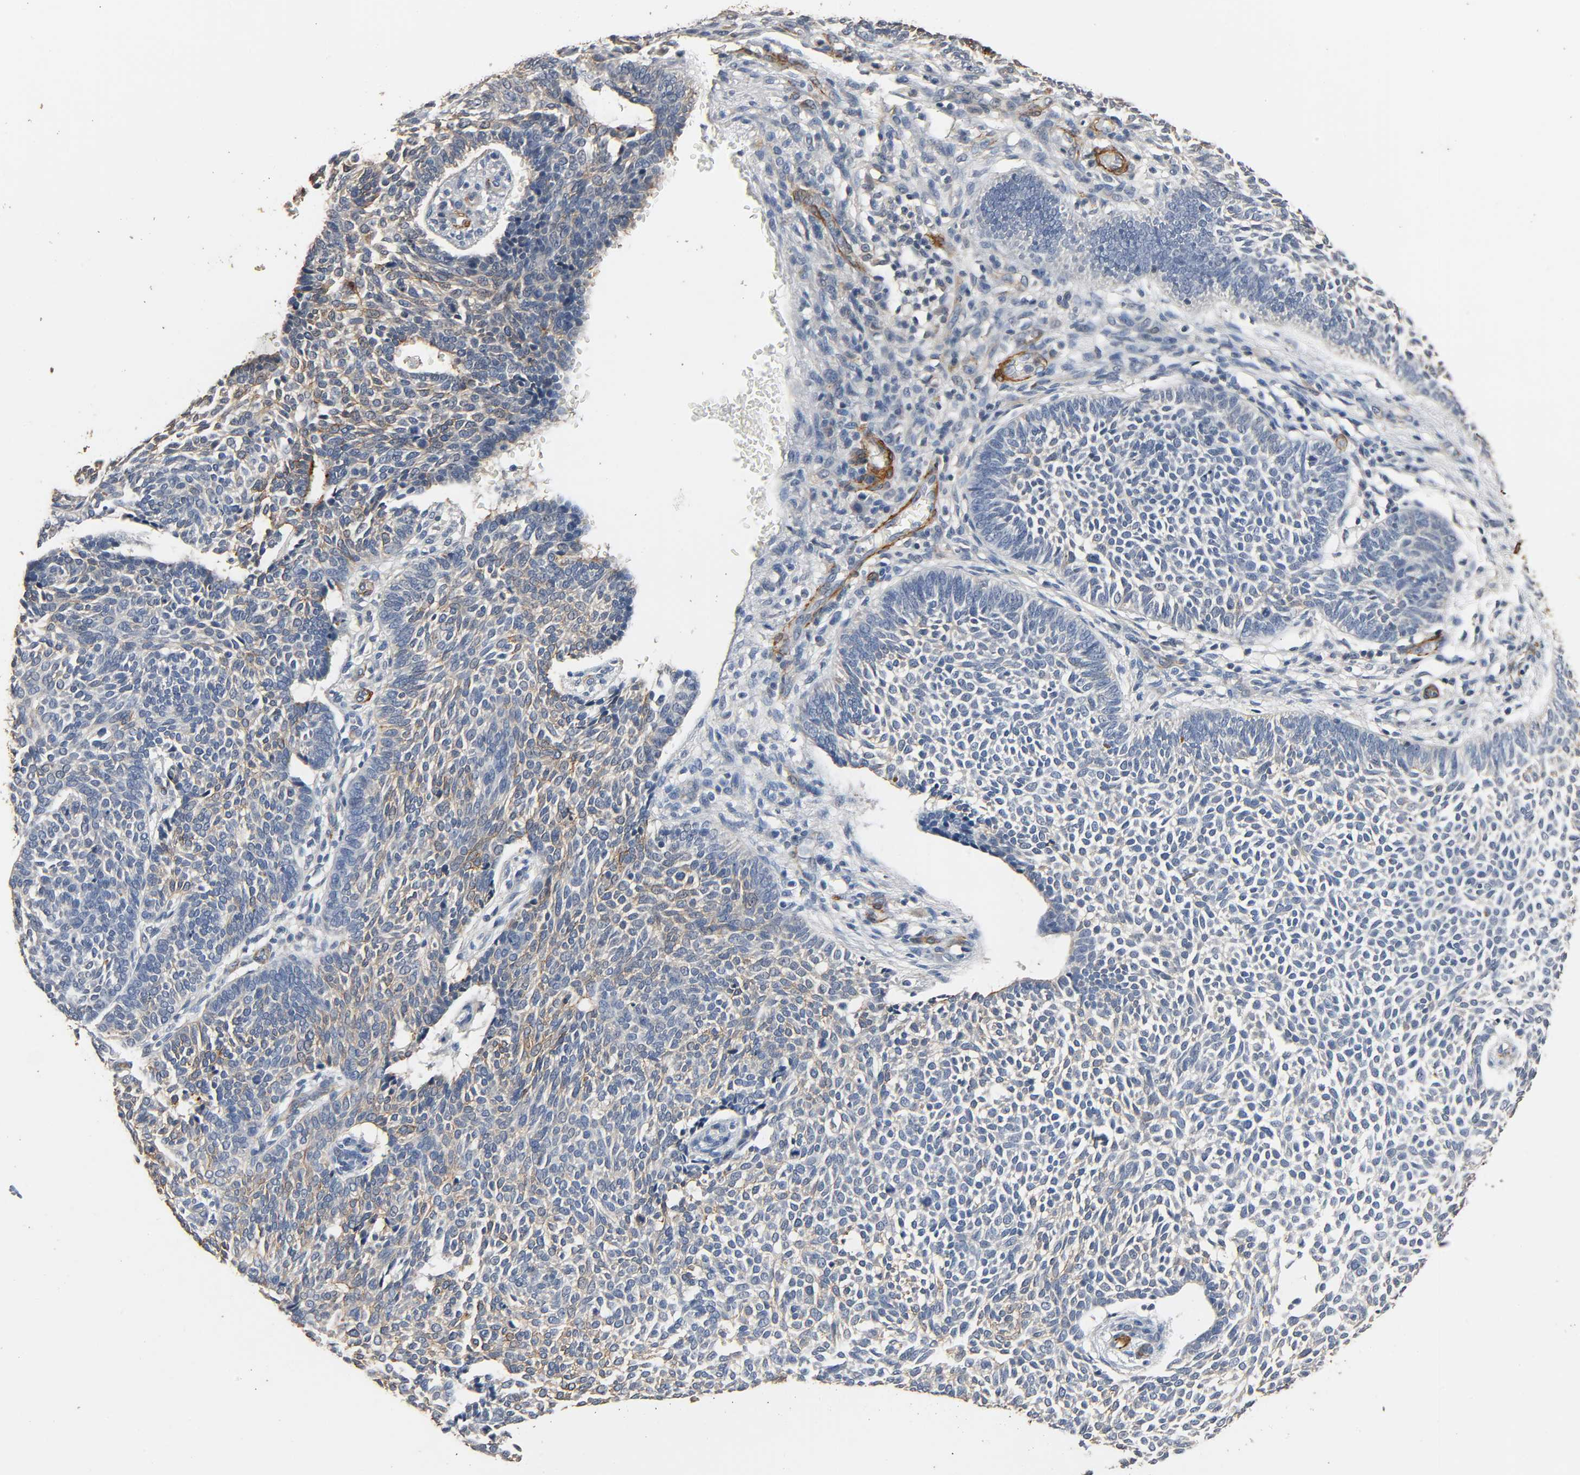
{"staining": {"intensity": "weak", "quantity": "<25%", "location": "cytoplasmic/membranous"}, "tissue": "skin cancer", "cell_type": "Tumor cells", "image_type": "cancer", "snomed": [{"axis": "morphology", "description": "Normal tissue, NOS"}, {"axis": "morphology", "description": "Basal cell carcinoma"}, {"axis": "topography", "description": "Skin"}], "caption": "Immunohistochemistry (IHC) photomicrograph of skin cancer (basal cell carcinoma) stained for a protein (brown), which demonstrates no expression in tumor cells. (Immunohistochemistry (IHC), brightfield microscopy, high magnification).", "gene": "GSTA3", "patient": {"sex": "male", "age": 87}}